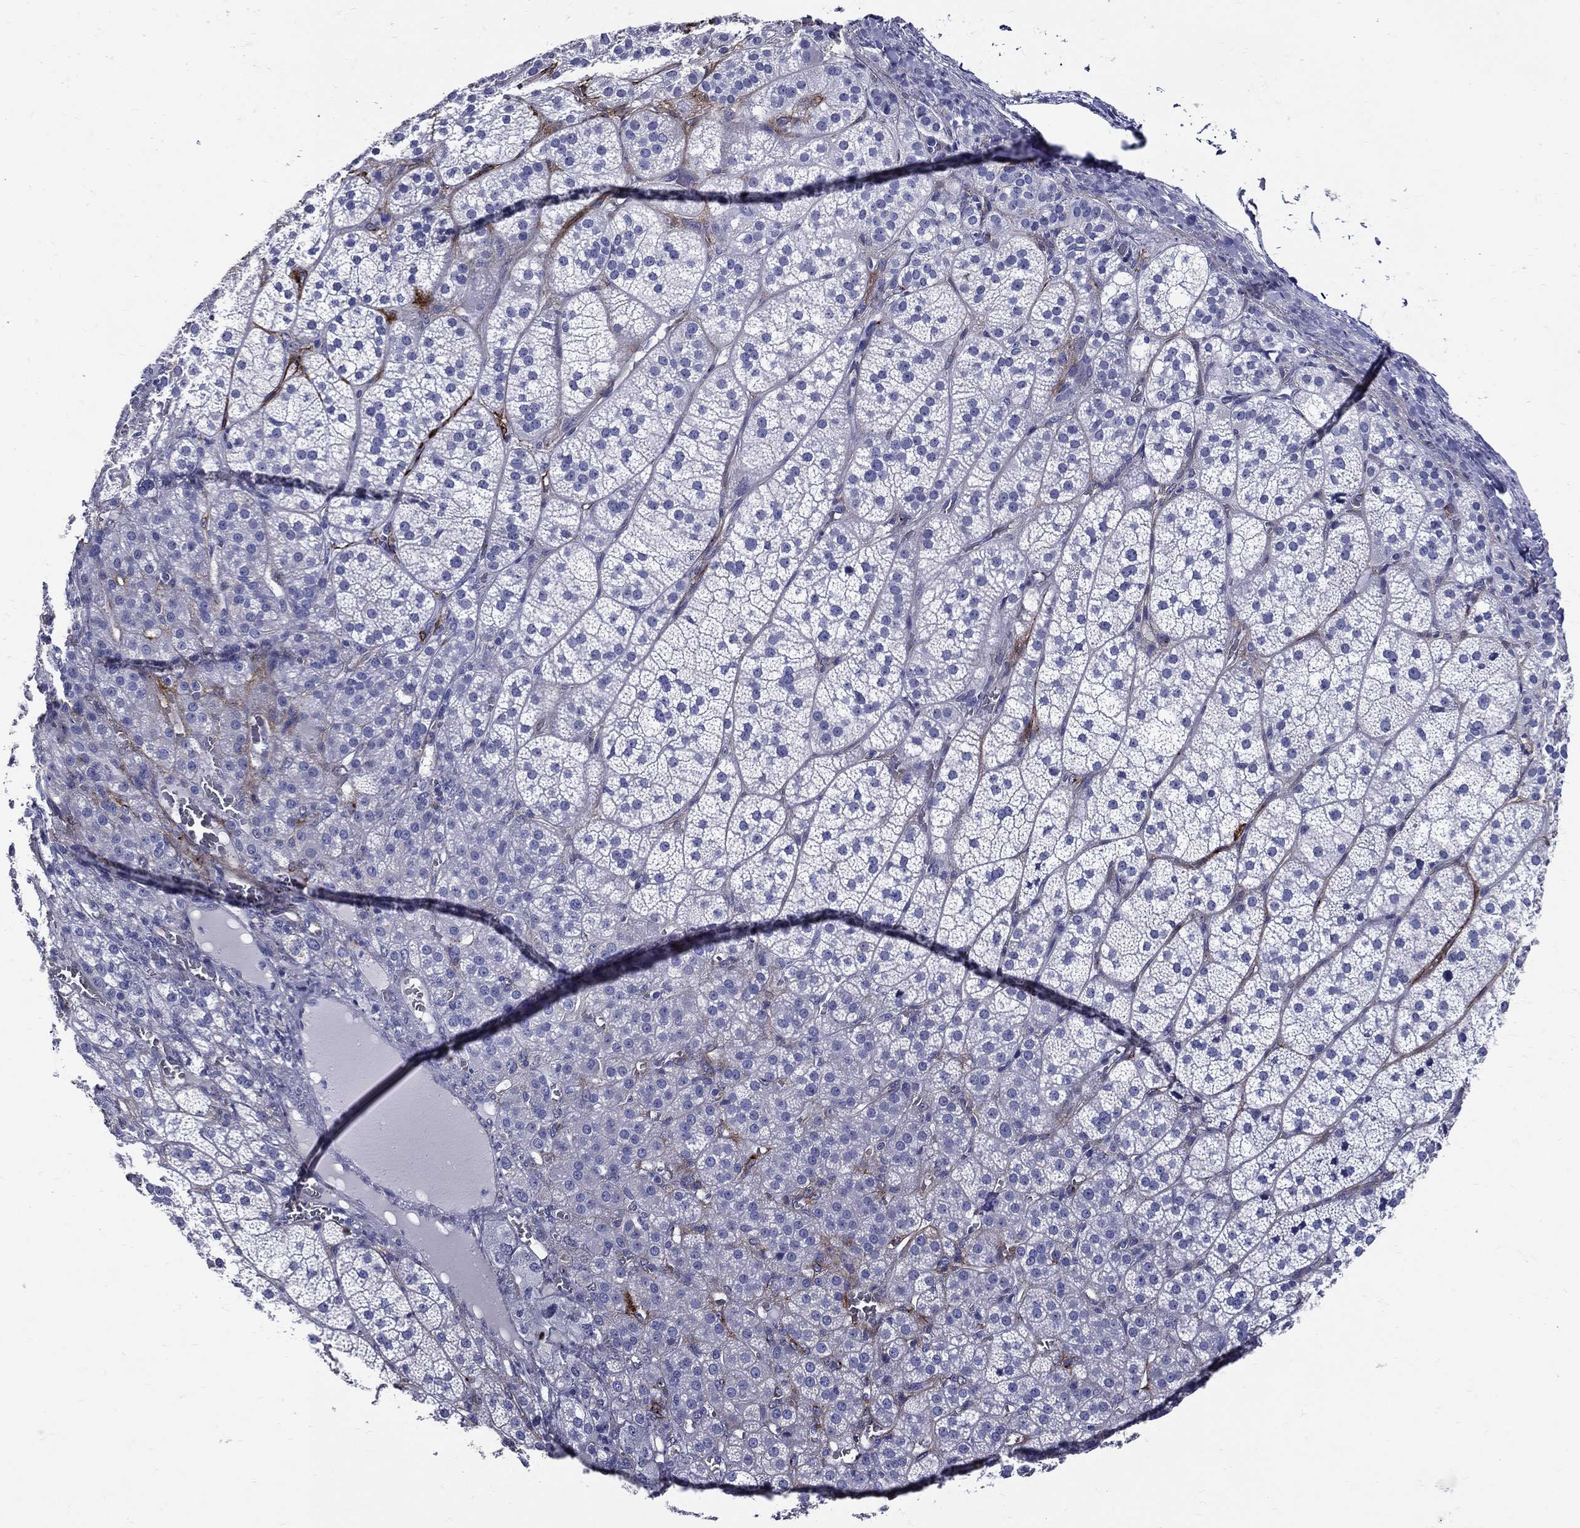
{"staining": {"intensity": "negative", "quantity": "none", "location": "none"}, "tissue": "adrenal gland", "cell_type": "Glandular cells", "image_type": "normal", "snomed": [{"axis": "morphology", "description": "Normal tissue, NOS"}, {"axis": "topography", "description": "Adrenal gland"}], "caption": "This photomicrograph is of unremarkable adrenal gland stained with IHC to label a protein in brown with the nuclei are counter-stained blue. There is no staining in glandular cells.", "gene": "ACE2", "patient": {"sex": "female", "age": 60}}